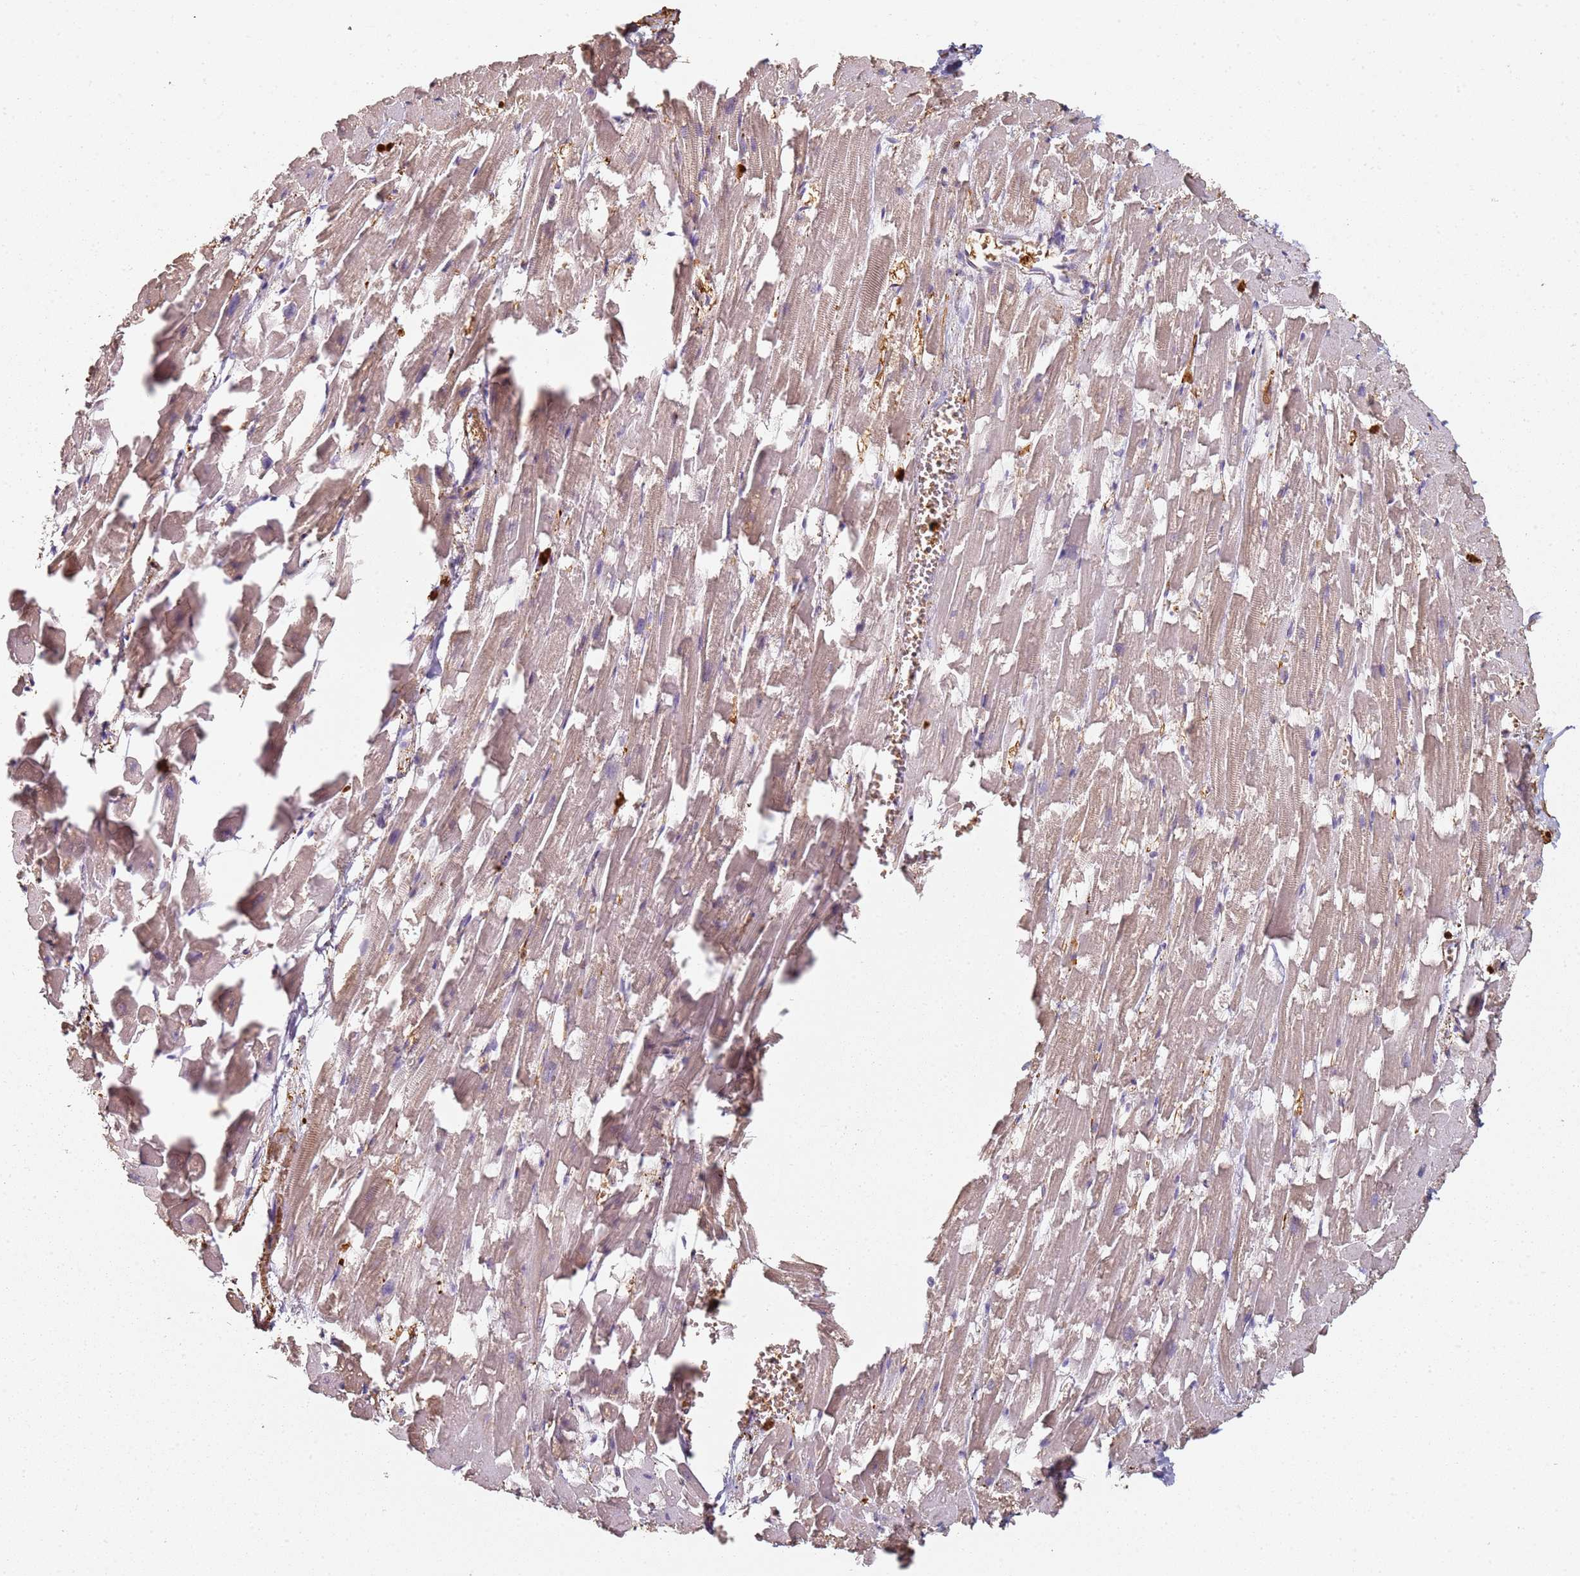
{"staining": {"intensity": "strong", "quantity": "<25%", "location": "nuclear"}, "tissue": "heart muscle", "cell_type": "Cardiomyocytes", "image_type": "normal", "snomed": [{"axis": "morphology", "description": "Normal tissue, NOS"}, {"axis": "topography", "description": "Heart"}], "caption": "High-magnification brightfield microscopy of benign heart muscle stained with DAB (3,3'-diaminobenzidine) (brown) and counterstained with hematoxylin (blue). cardiomyocytes exhibit strong nuclear staining is seen in approximately<25% of cells.", "gene": "S100A4", "patient": {"sex": "female", "age": 64}}